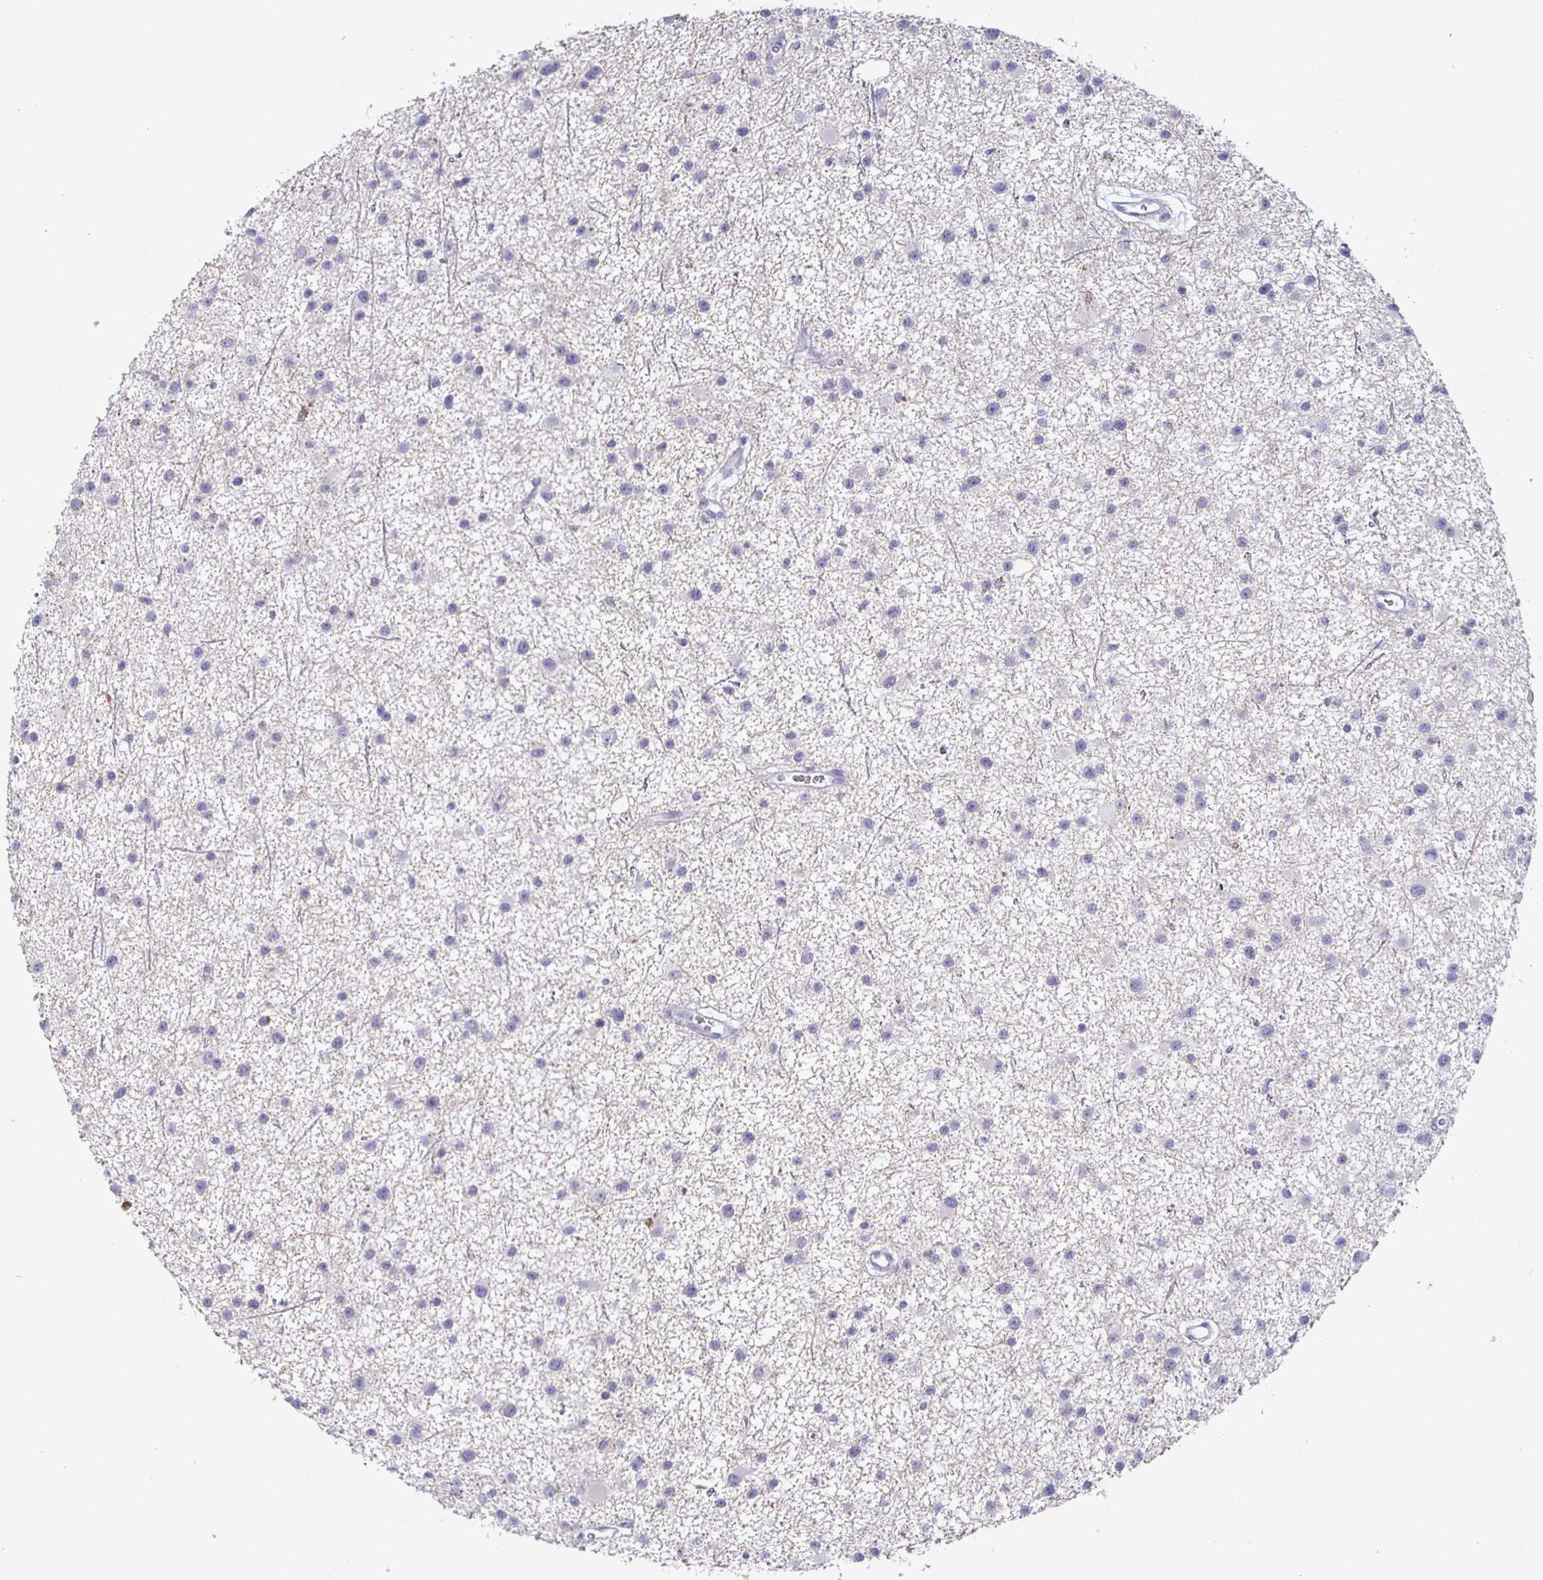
{"staining": {"intensity": "negative", "quantity": "none", "location": "none"}, "tissue": "glioma", "cell_type": "Tumor cells", "image_type": "cancer", "snomed": [{"axis": "morphology", "description": "Glioma, malignant, Low grade"}, {"axis": "topography", "description": "Brain"}], "caption": "Protein analysis of glioma reveals no significant positivity in tumor cells.", "gene": "ENPP1", "patient": {"sex": "male", "age": 43}}